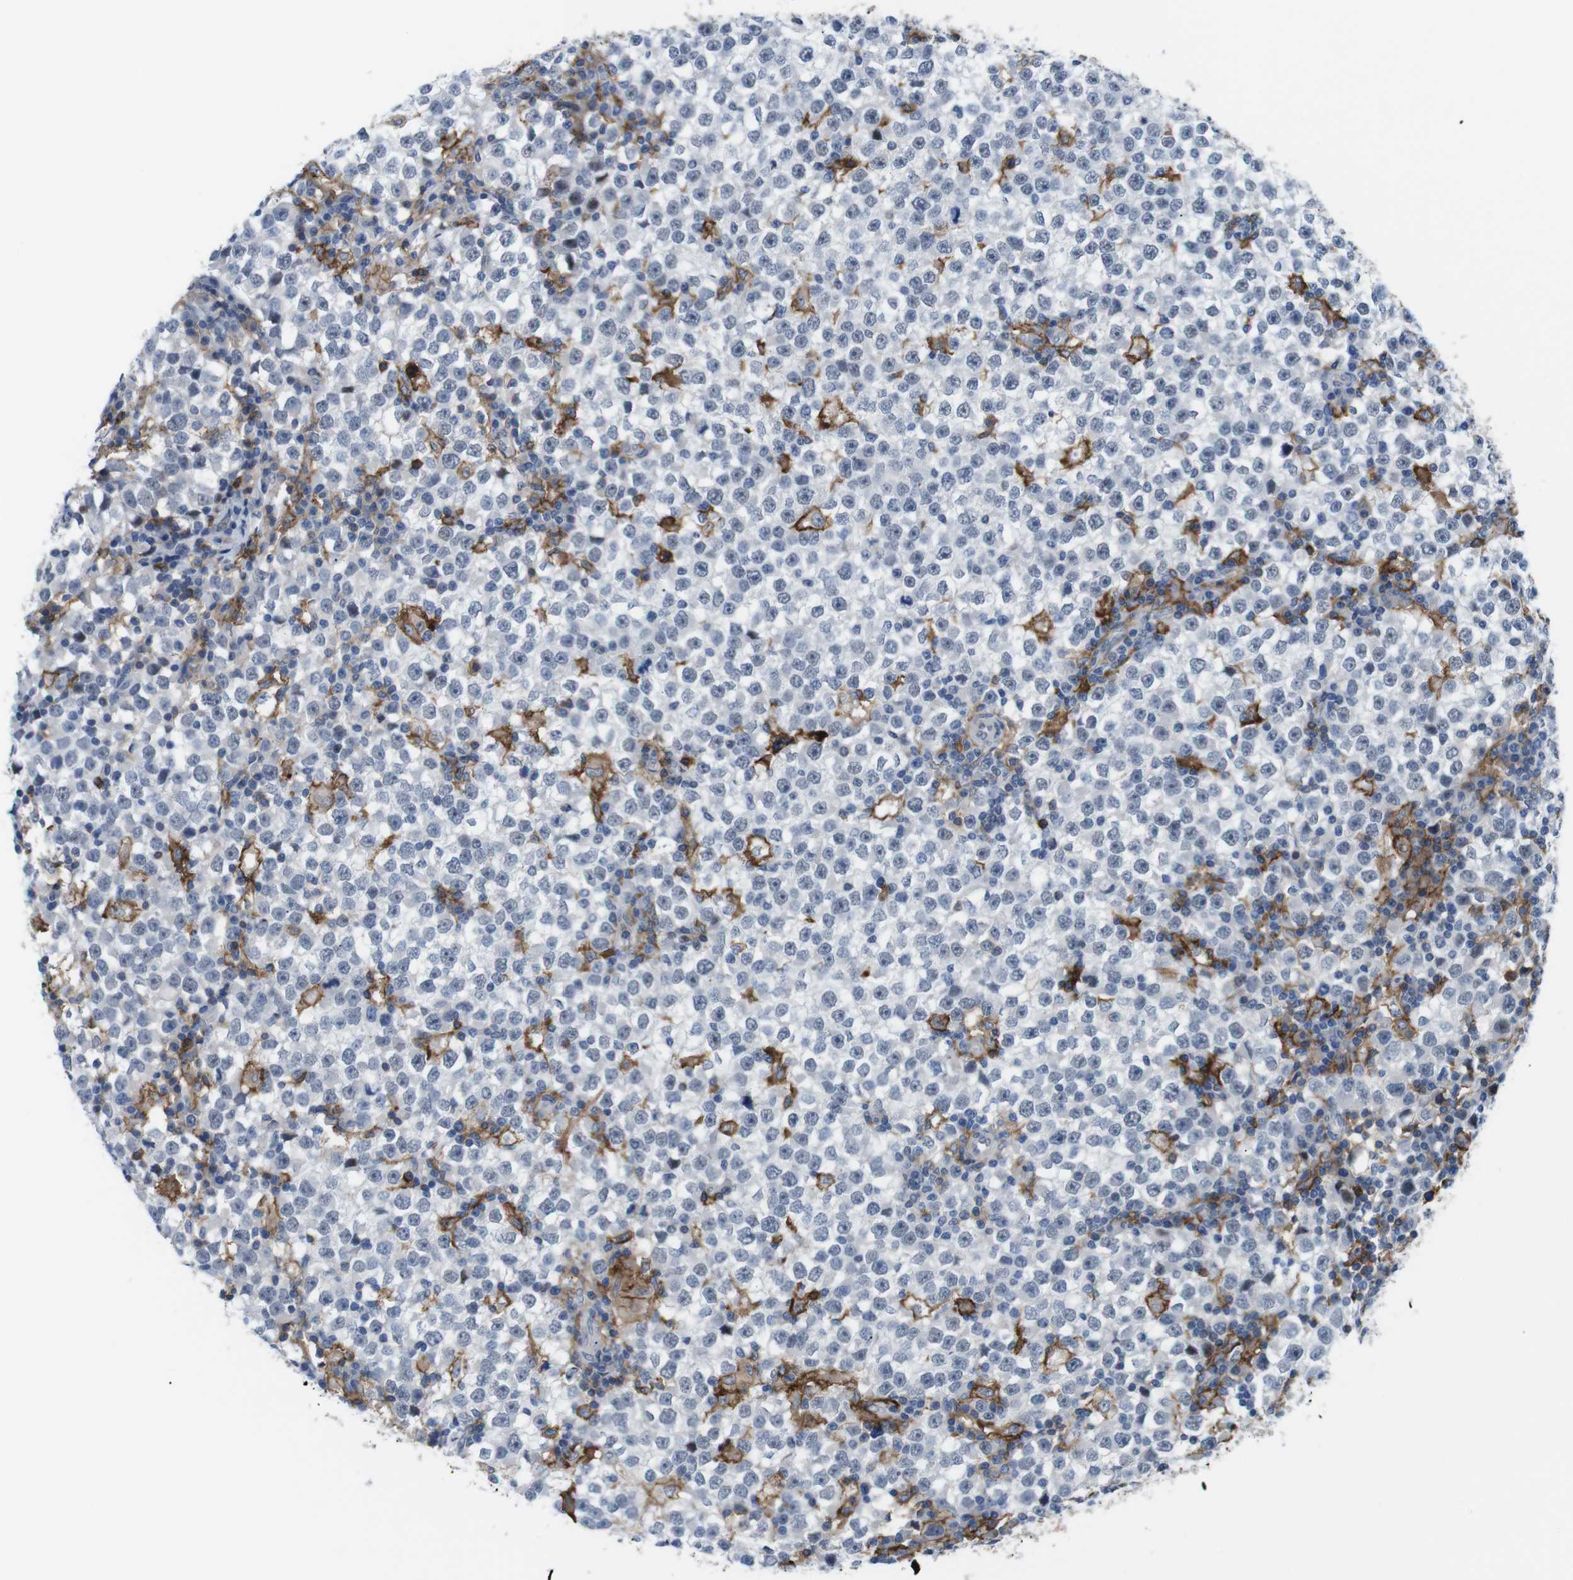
{"staining": {"intensity": "negative", "quantity": "none", "location": "none"}, "tissue": "testis cancer", "cell_type": "Tumor cells", "image_type": "cancer", "snomed": [{"axis": "morphology", "description": "Seminoma, NOS"}, {"axis": "topography", "description": "Testis"}], "caption": "Tumor cells show no significant expression in testis seminoma.", "gene": "CD300C", "patient": {"sex": "male", "age": 65}}